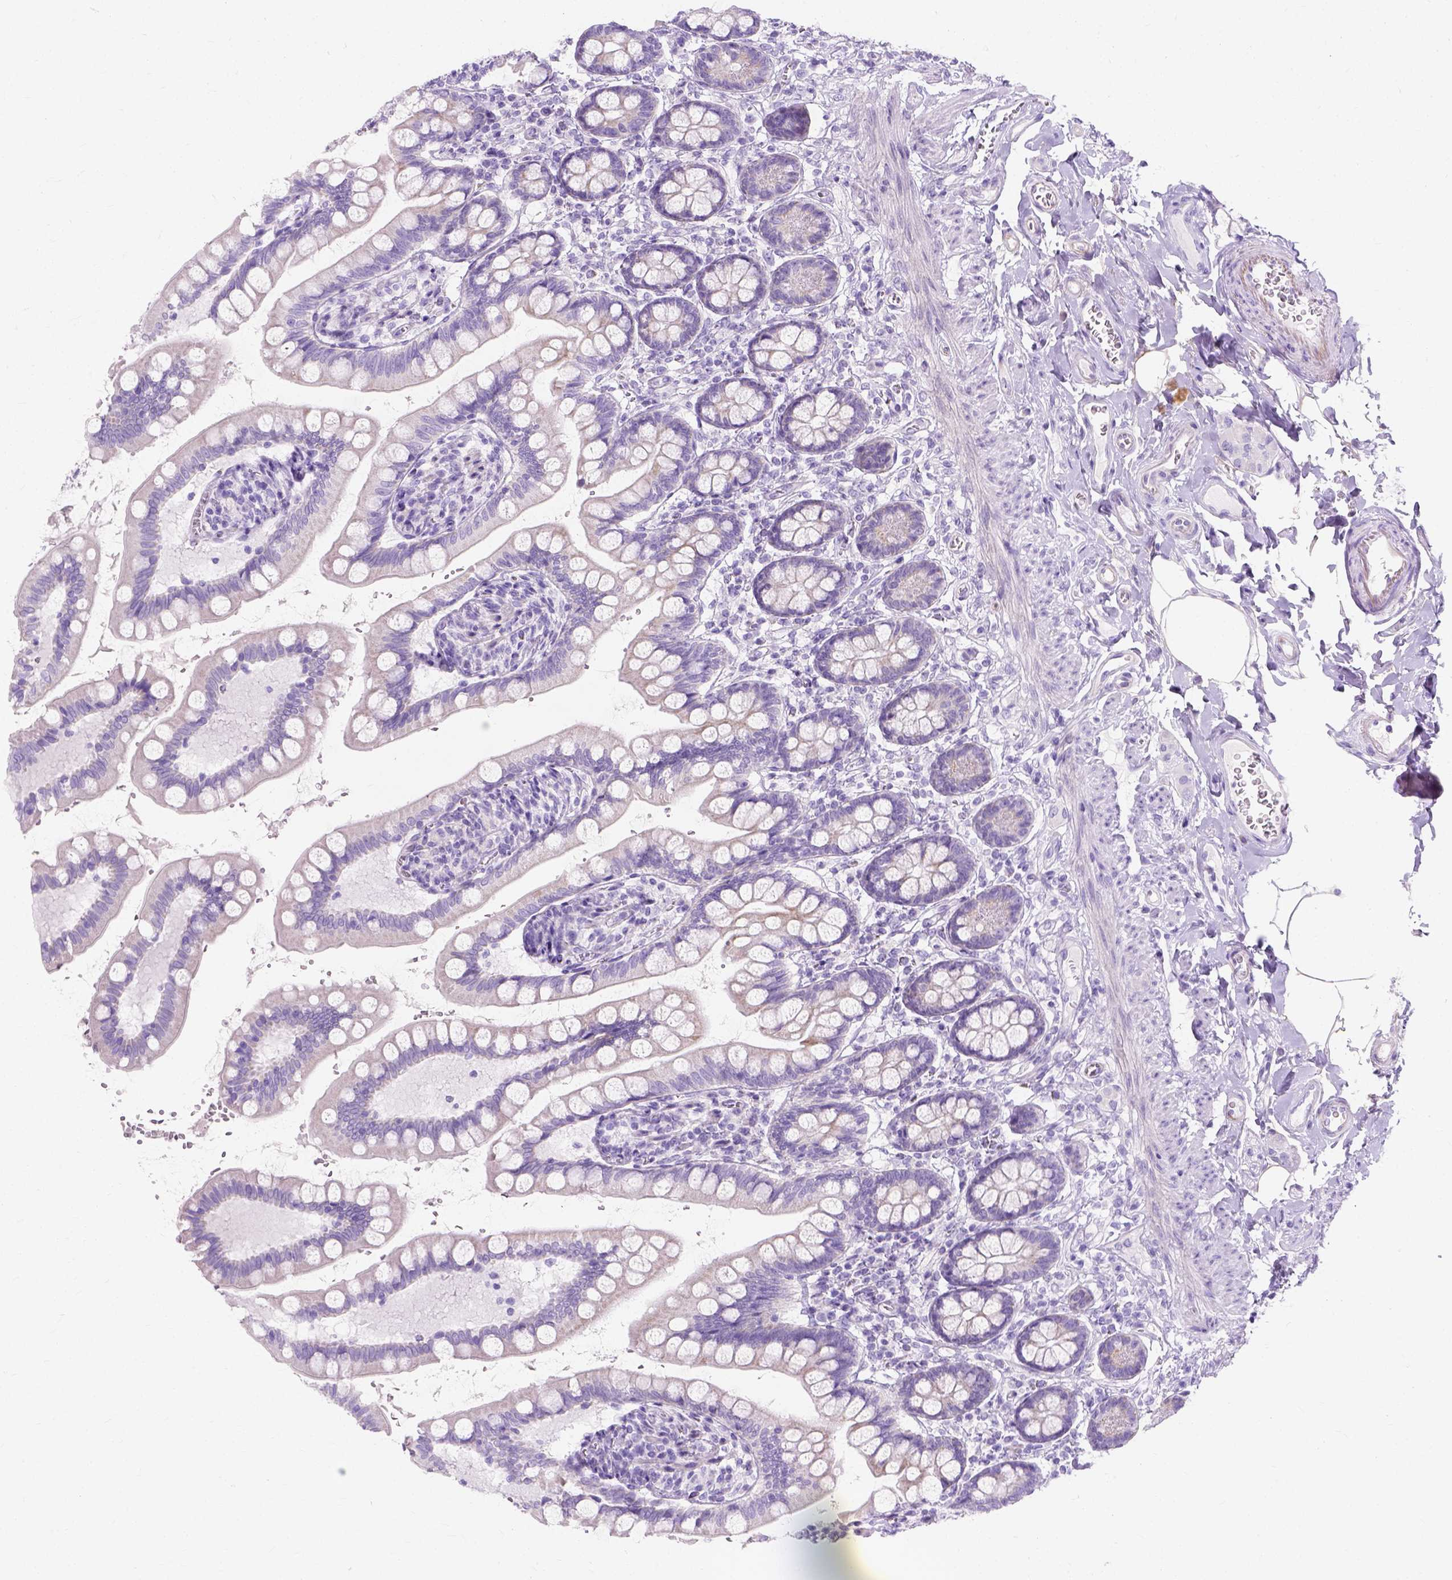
{"staining": {"intensity": "weak", "quantity": "25%-75%", "location": "cytoplasmic/membranous"}, "tissue": "small intestine", "cell_type": "Glandular cells", "image_type": "normal", "snomed": [{"axis": "morphology", "description": "Normal tissue, NOS"}, {"axis": "topography", "description": "Small intestine"}], "caption": "Immunohistochemistry (IHC) micrograph of unremarkable small intestine: human small intestine stained using IHC demonstrates low levels of weak protein expression localized specifically in the cytoplasmic/membranous of glandular cells, appearing as a cytoplasmic/membranous brown color.", "gene": "MYH15", "patient": {"sex": "female", "age": 56}}